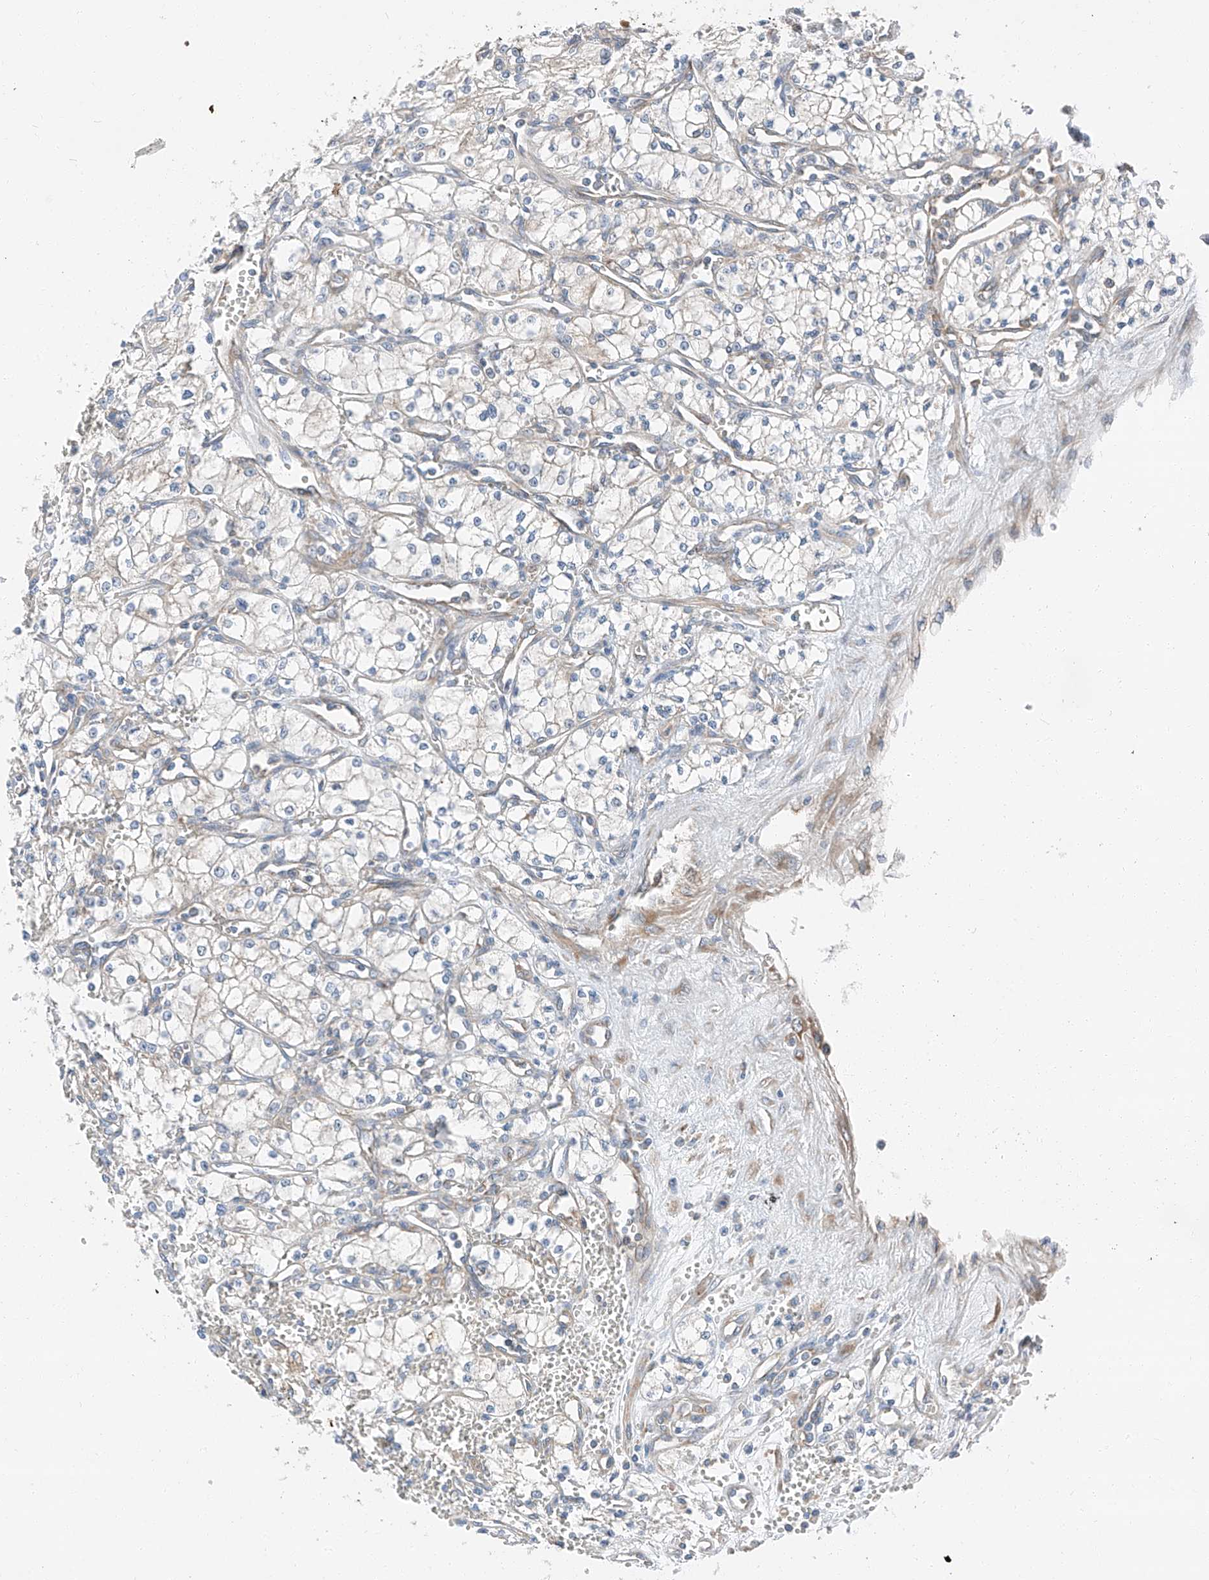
{"staining": {"intensity": "negative", "quantity": "none", "location": "none"}, "tissue": "renal cancer", "cell_type": "Tumor cells", "image_type": "cancer", "snomed": [{"axis": "morphology", "description": "Adenocarcinoma, NOS"}, {"axis": "topography", "description": "Kidney"}], "caption": "DAB (3,3'-diaminobenzidine) immunohistochemical staining of human renal adenocarcinoma reveals no significant positivity in tumor cells. (DAB immunohistochemistry (IHC), high magnification).", "gene": "ZC3H15", "patient": {"sex": "male", "age": 59}}